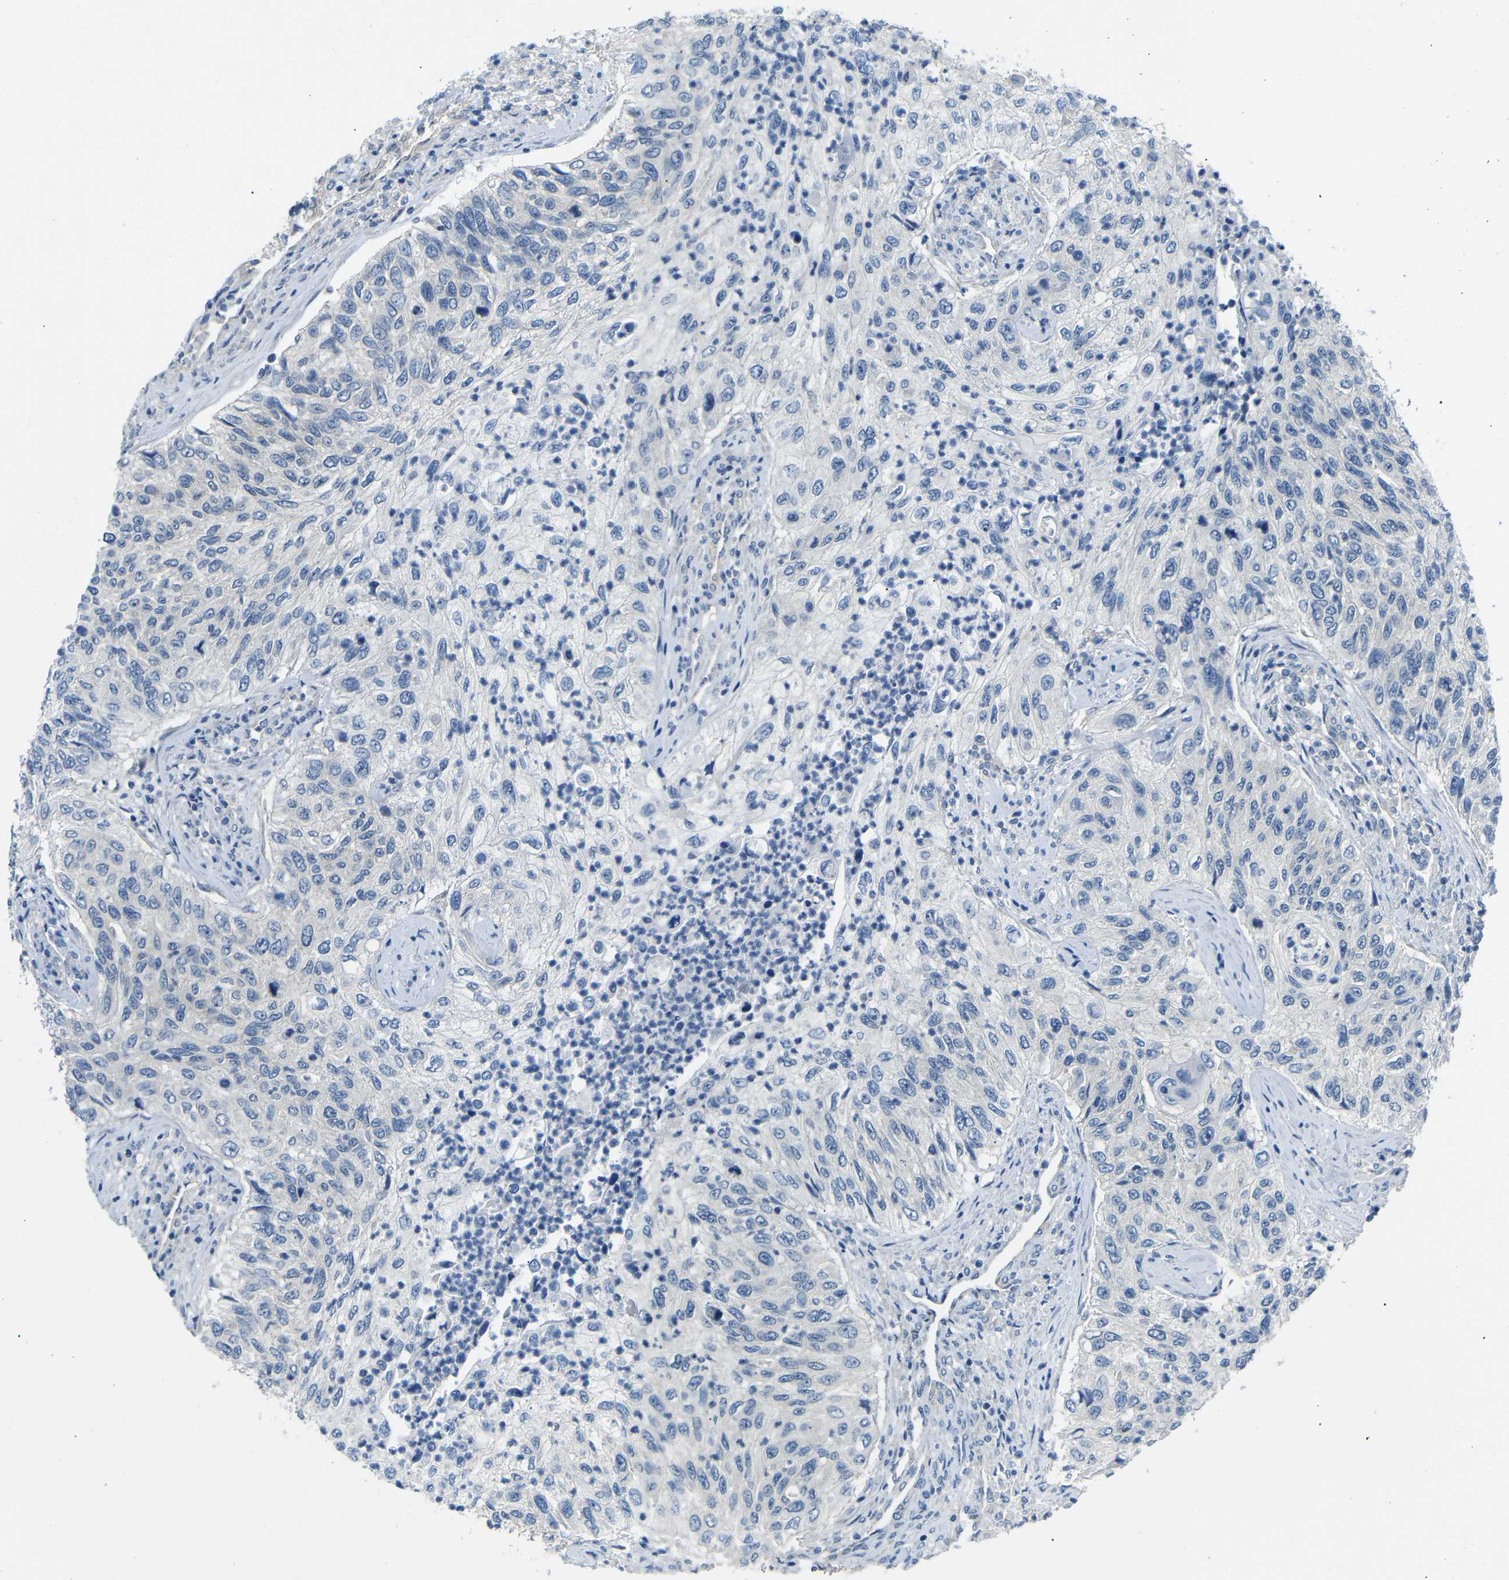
{"staining": {"intensity": "negative", "quantity": "none", "location": "none"}, "tissue": "urothelial cancer", "cell_type": "Tumor cells", "image_type": "cancer", "snomed": [{"axis": "morphology", "description": "Urothelial carcinoma, High grade"}, {"axis": "topography", "description": "Urinary bladder"}], "caption": "Tumor cells show no significant positivity in urothelial cancer.", "gene": "DCP1A", "patient": {"sex": "female", "age": 60}}